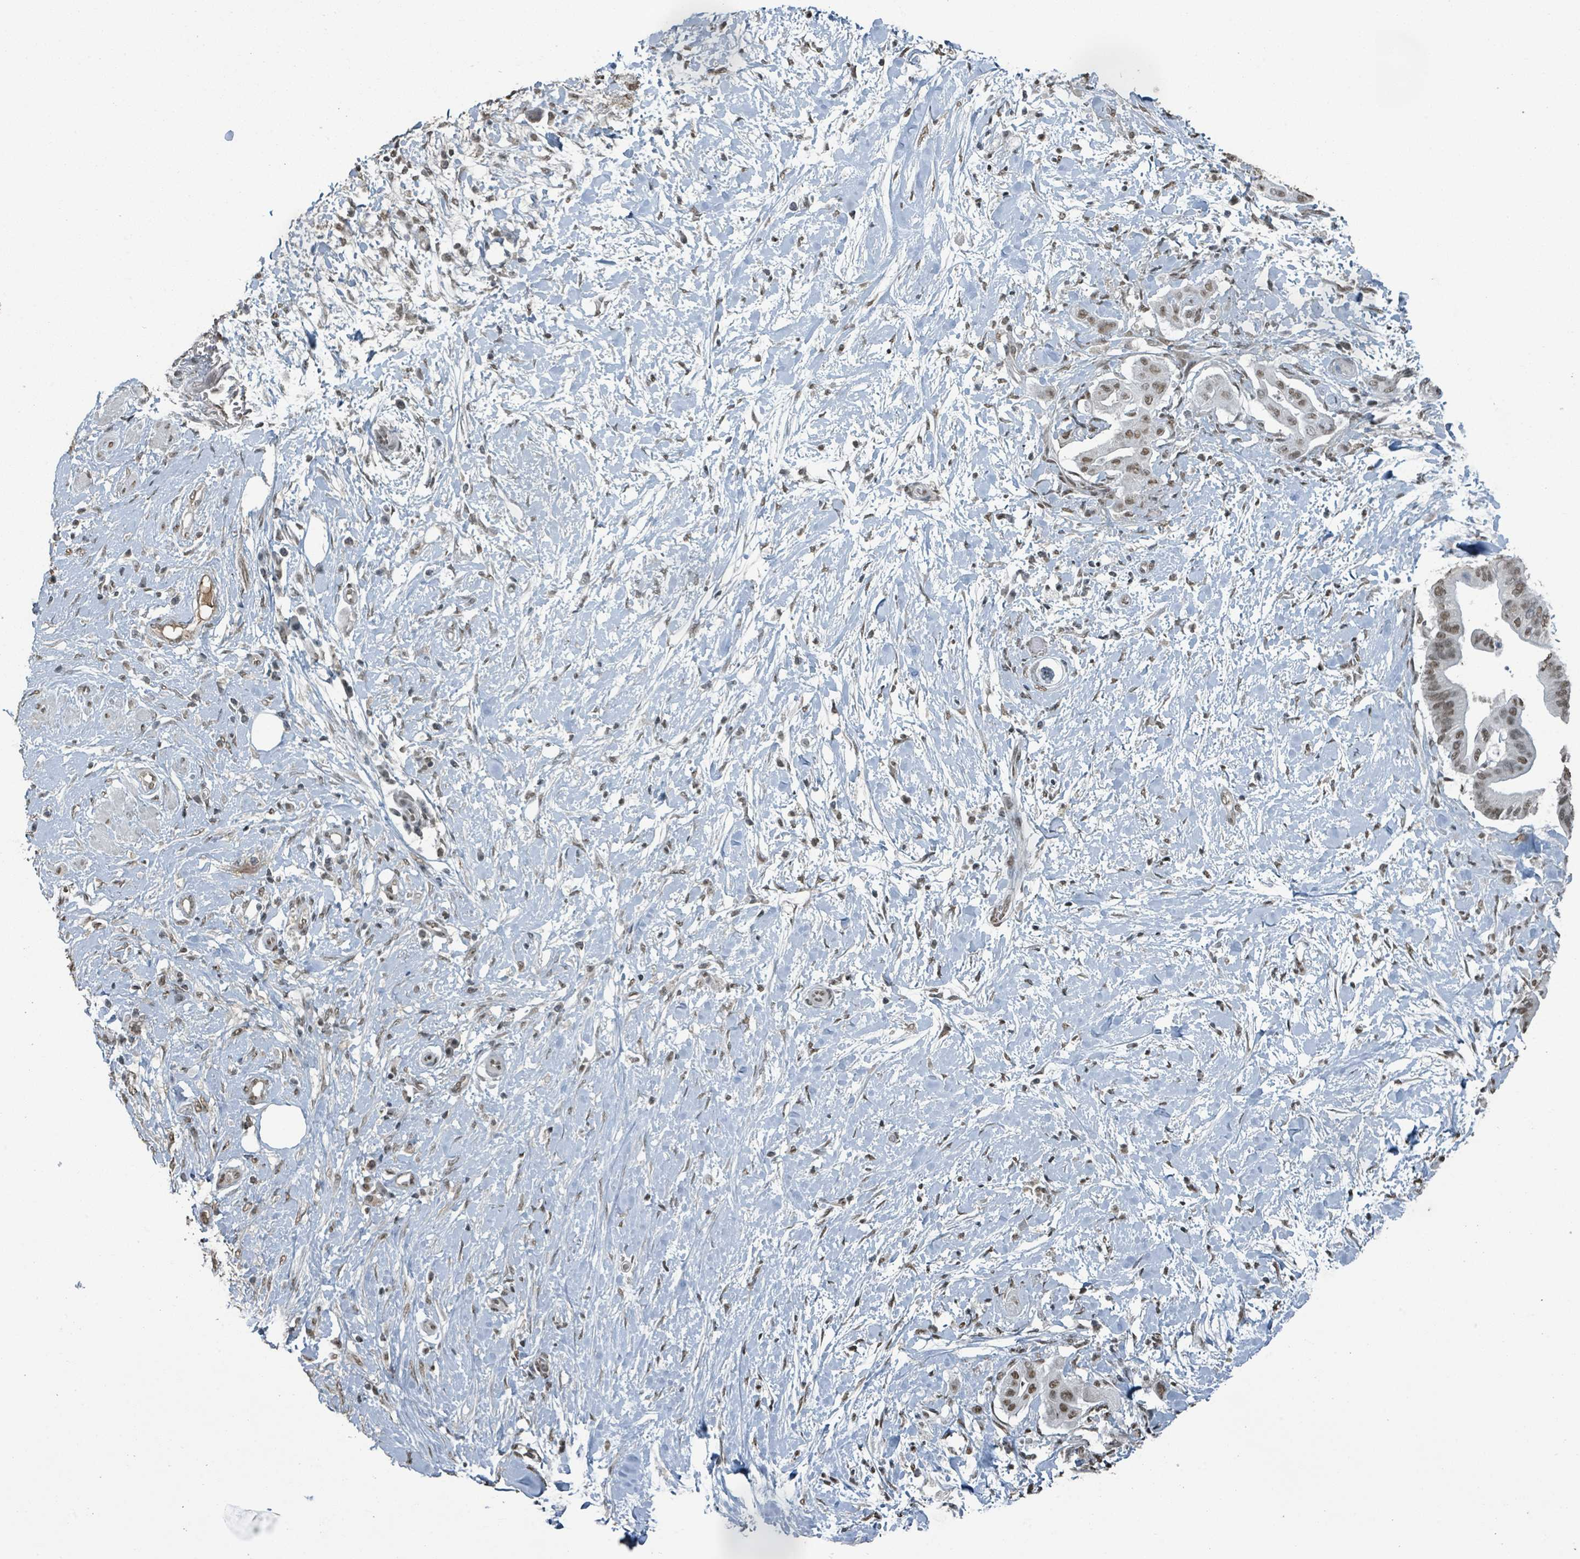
{"staining": {"intensity": "moderate", "quantity": ">75%", "location": "nuclear"}, "tissue": "pancreatic cancer", "cell_type": "Tumor cells", "image_type": "cancer", "snomed": [{"axis": "morphology", "description": "Adenocarcinoma, NOS"}, {"axis": "topography", "description": "Pancreas"}], "caption": "Pancreatic cancer was stained to show a protein in brown. There is medium levels of moderate nuclear staining in about >75% of tumor cells.", "gene": "PHIP", "patient": {"sex": "male", "age": 68}}